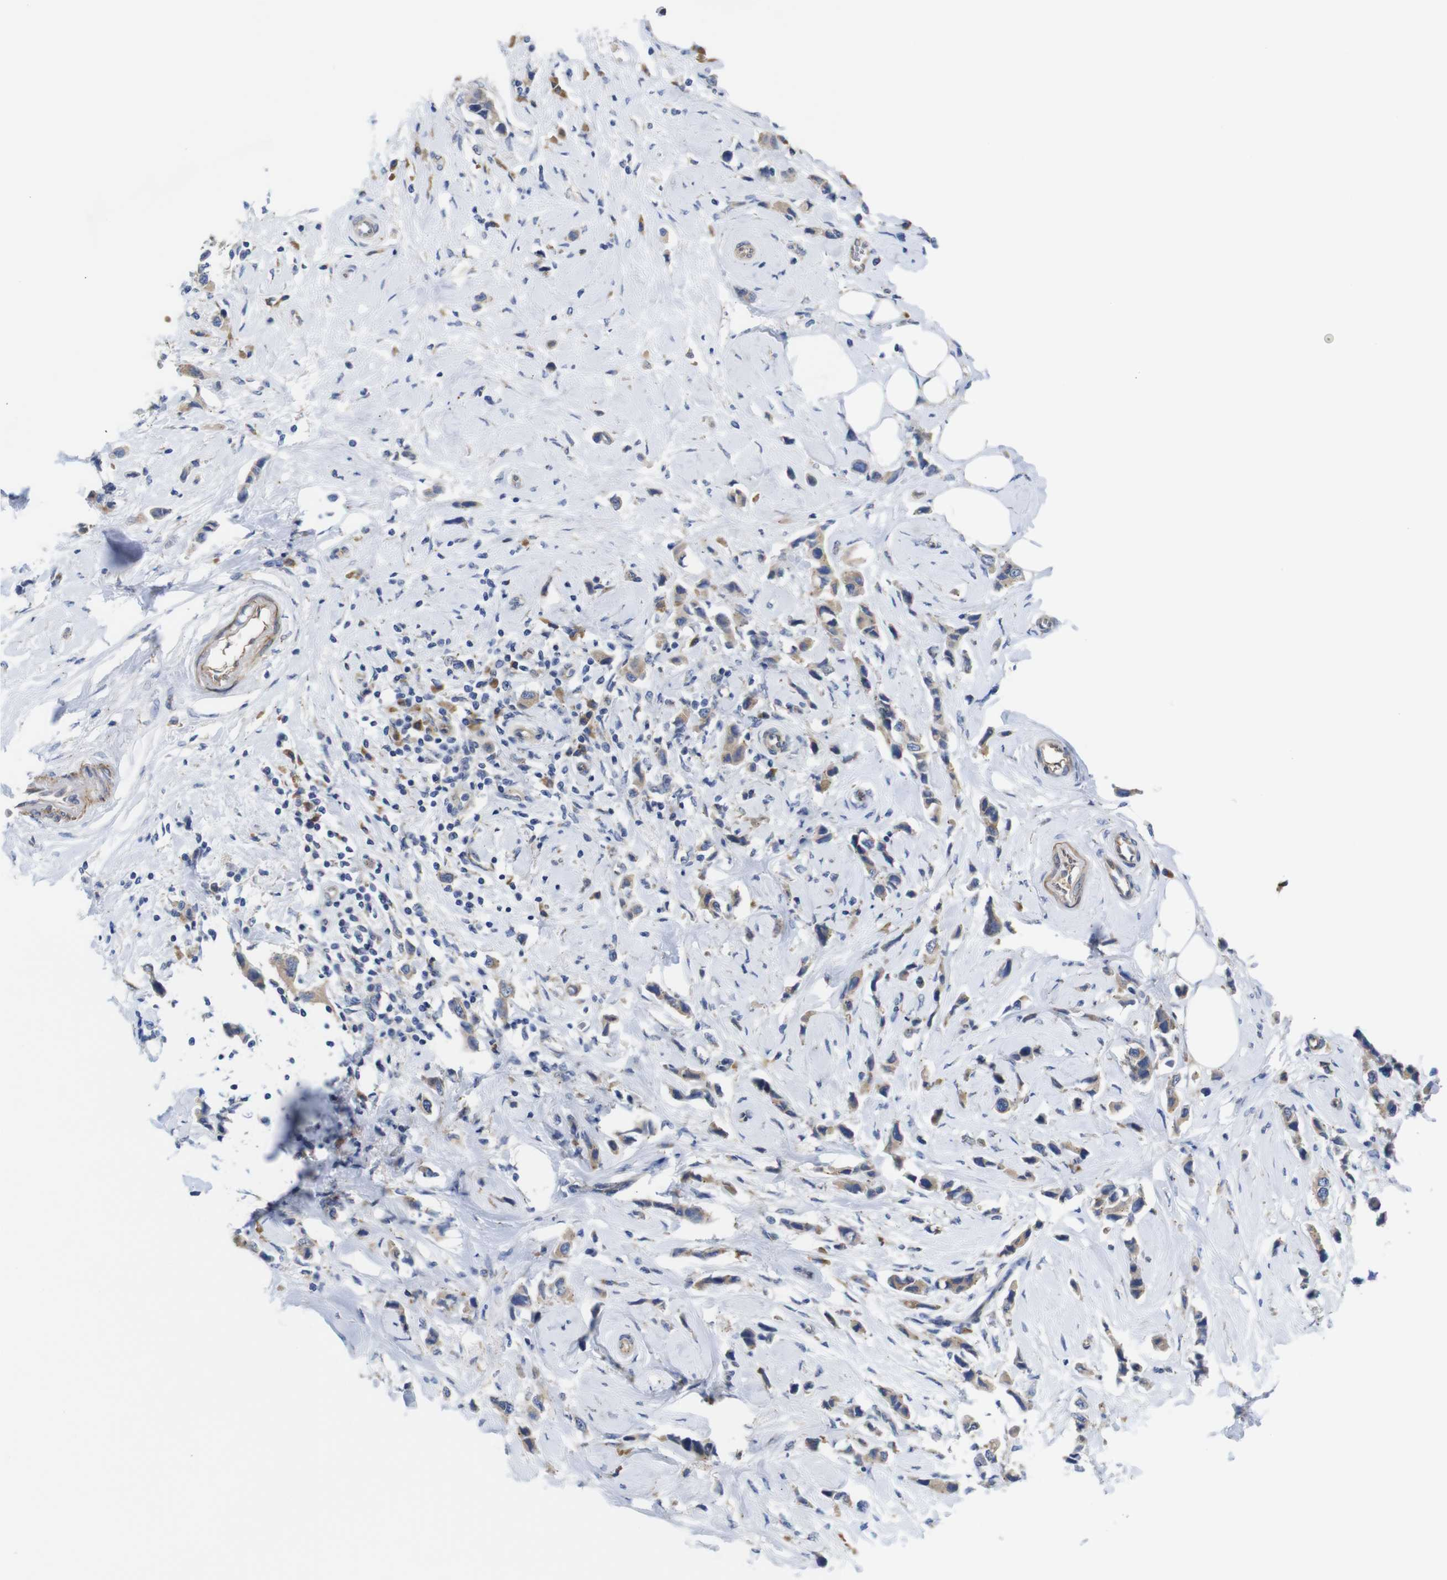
{"staining": {"intensity": "weak", "quantity": ">75%", "location": "cytoplasmic/membranous"}, "tissue": "breast cancer", "cell_type": "Tumor cells", "image_type": "cancer", "snomed": [{"axis": "morphology", "description": "Normal tissue, NOS"}, {"axis": "morphology", "description": "Duct carcinoma"}, {"axis": "topography", "description": "Breast"}], "caption": "Immunohistochemistry micrograph of neoplastic tissue: human intraductal carcinoma (breast) stained using immunohistochemistry displays low levels of weak protein expression localized specifically in the cytoplasmic/membranous of tumor cells, appearing as a cytoplasmic/membranous brown color.", "gene": "DDRGK1", "patient": {"sex": "female", "age": 50}}